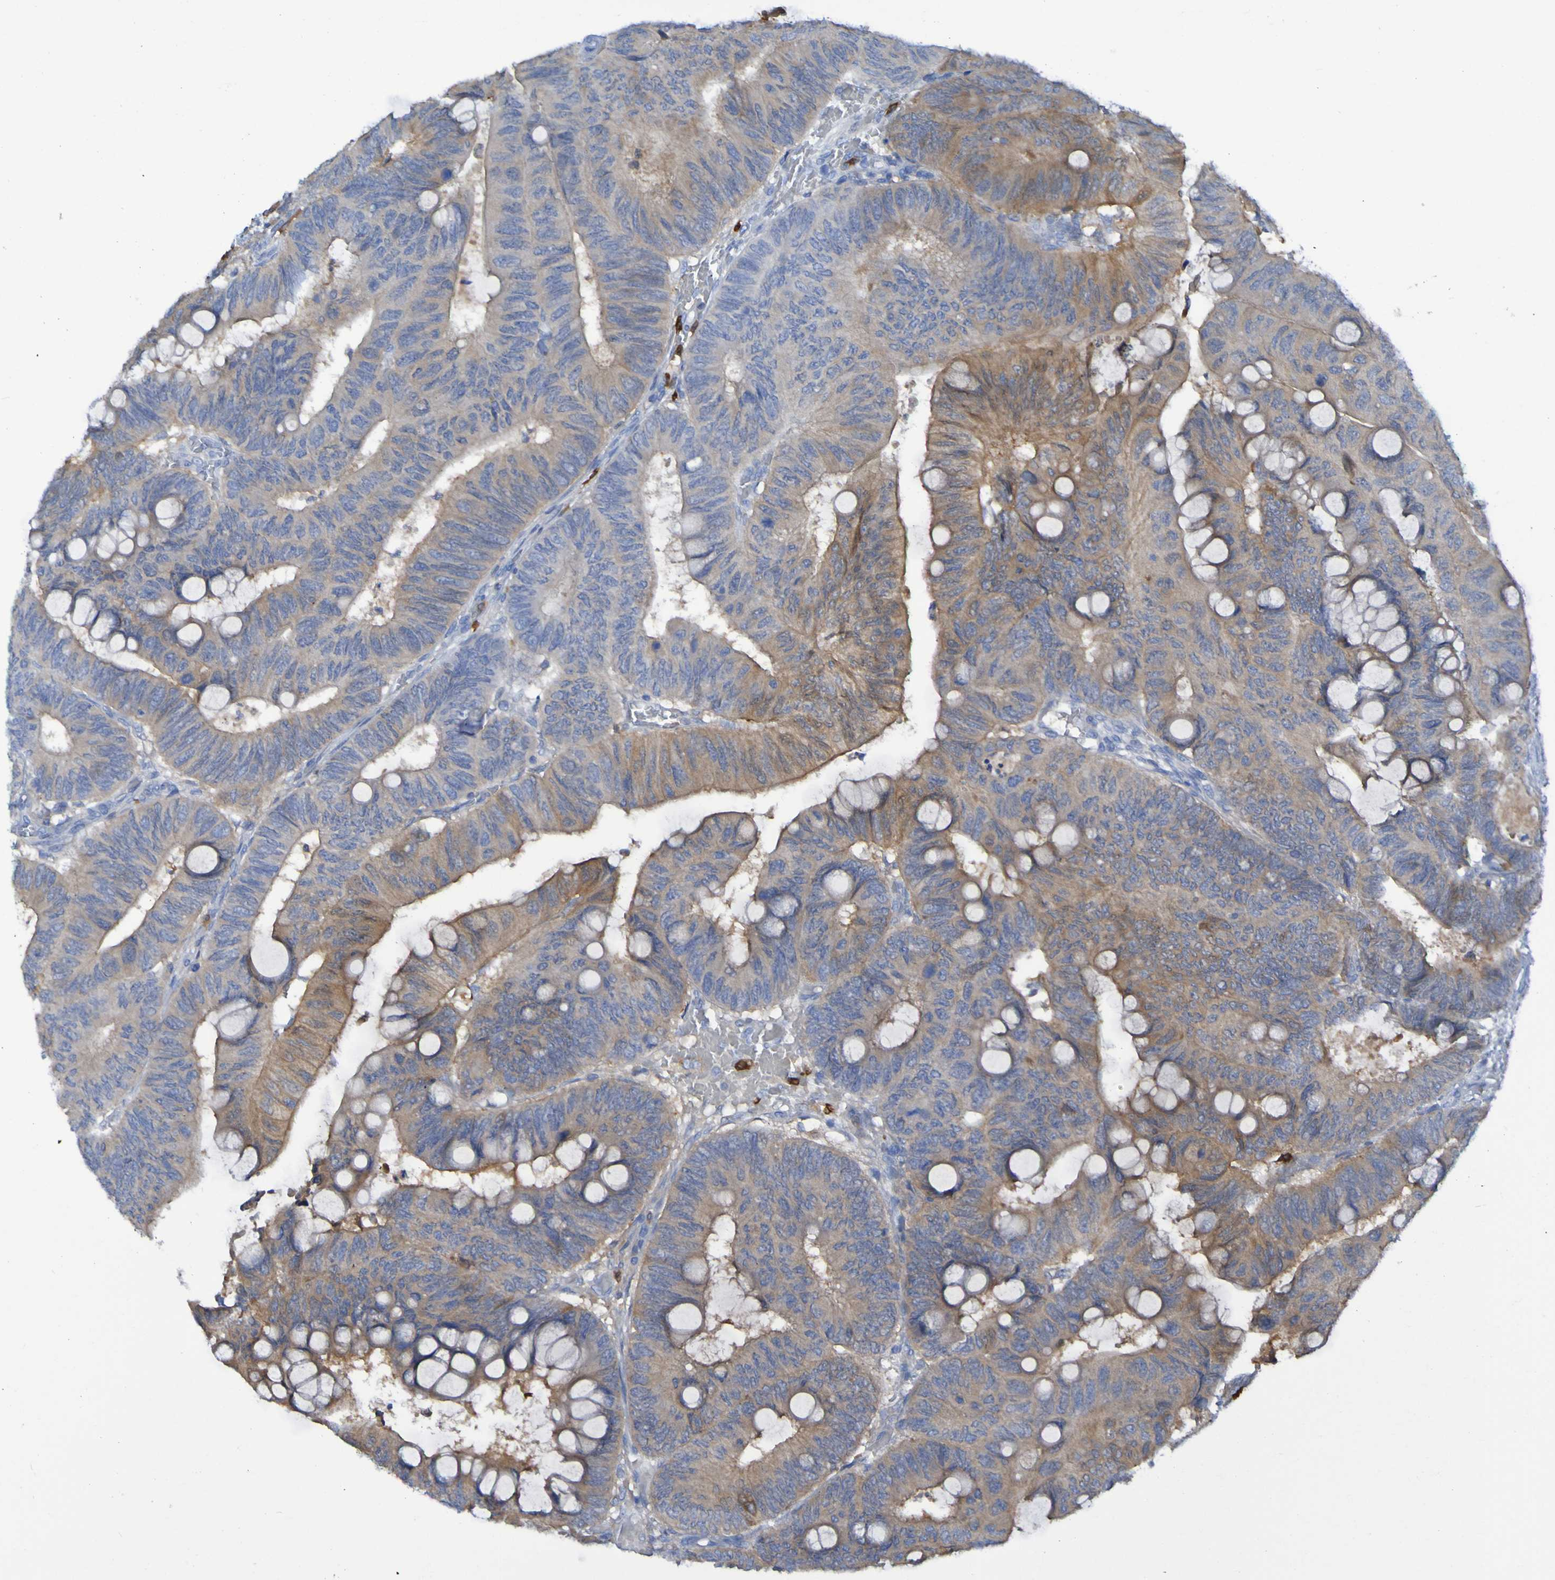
{"staining": {"intensity": "moderate", "quantity": "<25%", "location": "cytoplasmic/membranous"}, "tissue": "colorectal cancer", "cell_type": "Tumor cells", "image_type": "cancer", "snomed": [{"axis": "morphology", "description": "Normal tissue, NOS"}, {"axis": "morphology", "description": "Adenocarcinoma, NOS"}, {"axis": "topography", "description": "Rectum"}, {"axis": "topography", "description": "Peripheral nerve tissue"}], "caption": "A high-resolution image shows immunohistochemistry (IHC) staining of colorectal cancer, which exhibits moderate cytoplasmic/membranous staining in about <25% of tumor cells.", "gene": "MPPE1", "patient": {"sex": "male", "age": 92}}